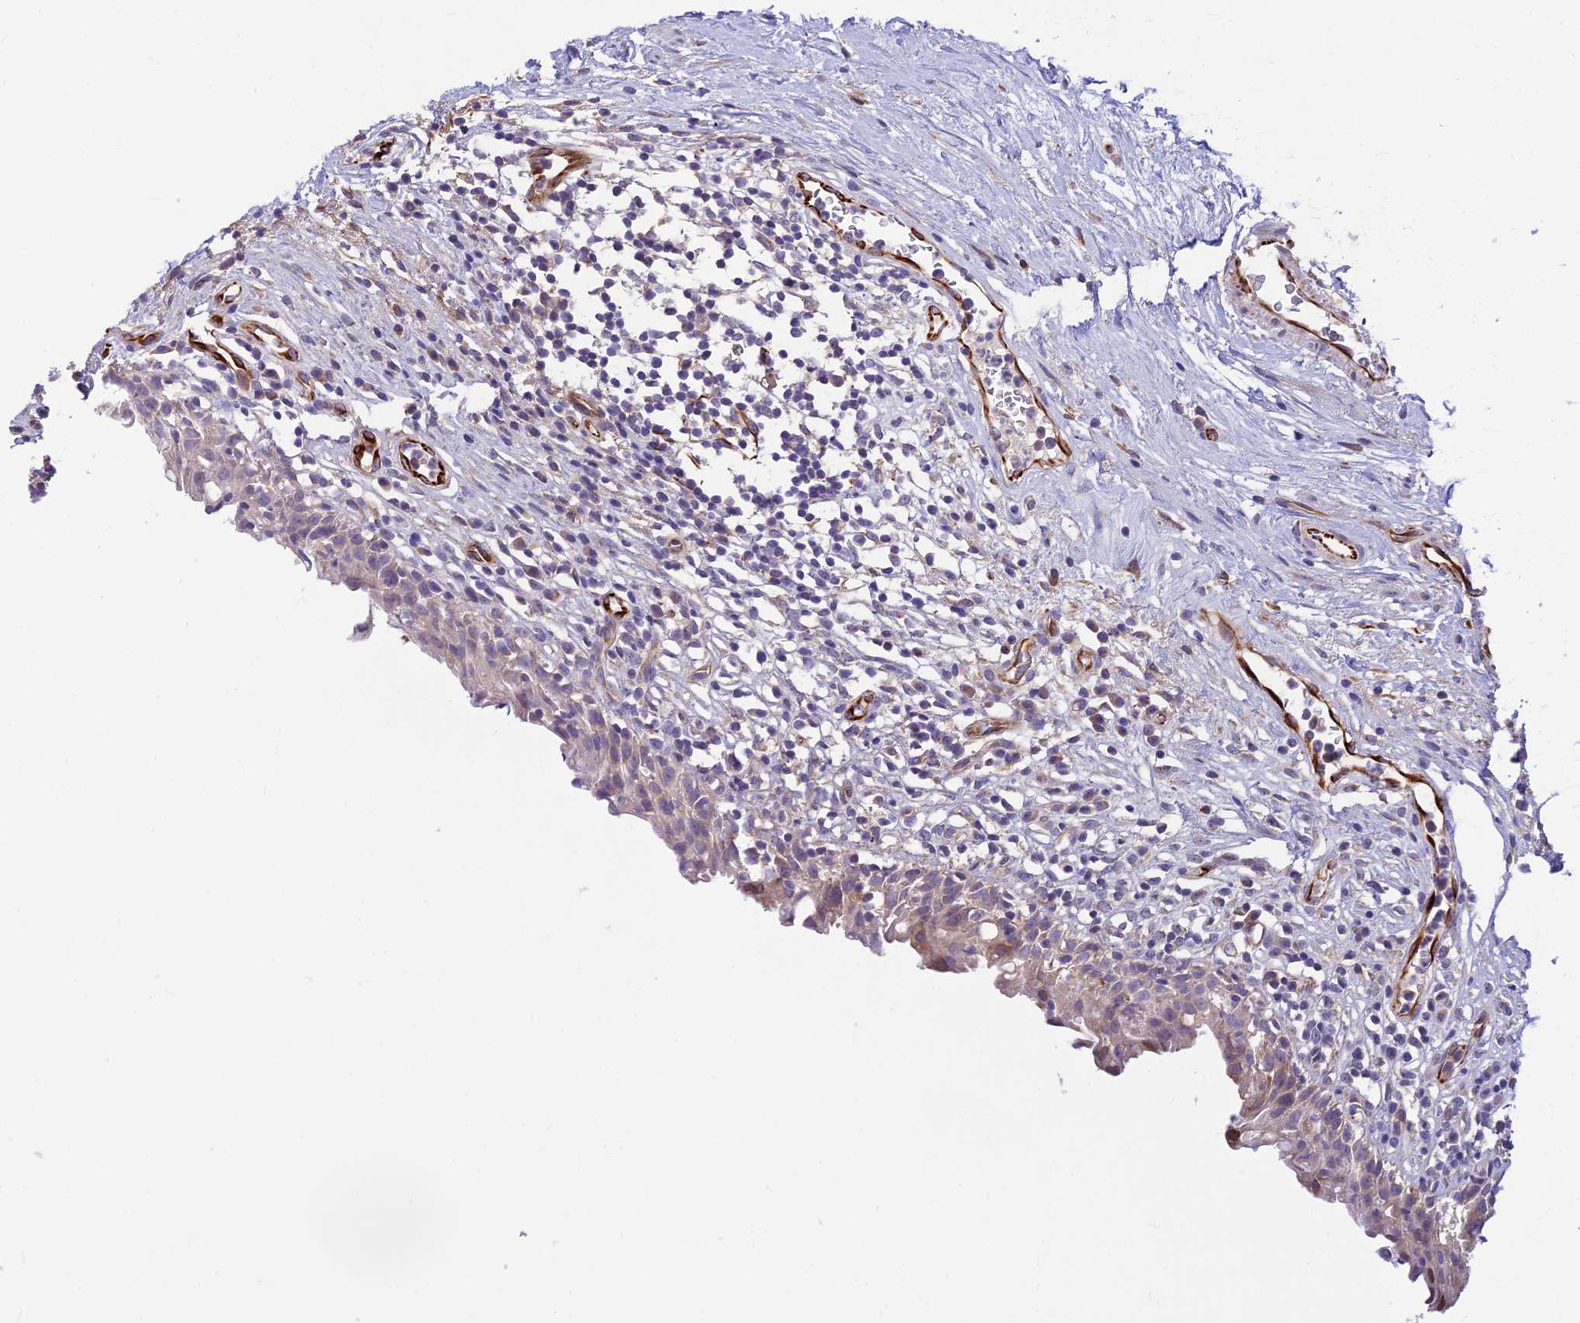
{"staining": {"intensity": "weak", "quantity": "<25%", "location": "cytoplasmic/membranous"}, "tissue": "urinary bladder", "cell_type": "Urothelial cells", "image_type": "normal", "snomed": [{"axis": "morphology", "description": "Normal tissue, NOS"}, {"axis": "morphology", "description": "Inflammation, NOS"}, {"axis": "topography", "description": "Urinary bladder"}], "caption": "This is an IHC histopathology image of unremarkable urinary bladder. There is no staining in urothelial cells.", "gene": "ST8SIA5", "patient": {"sex": "male", "age": 63}}